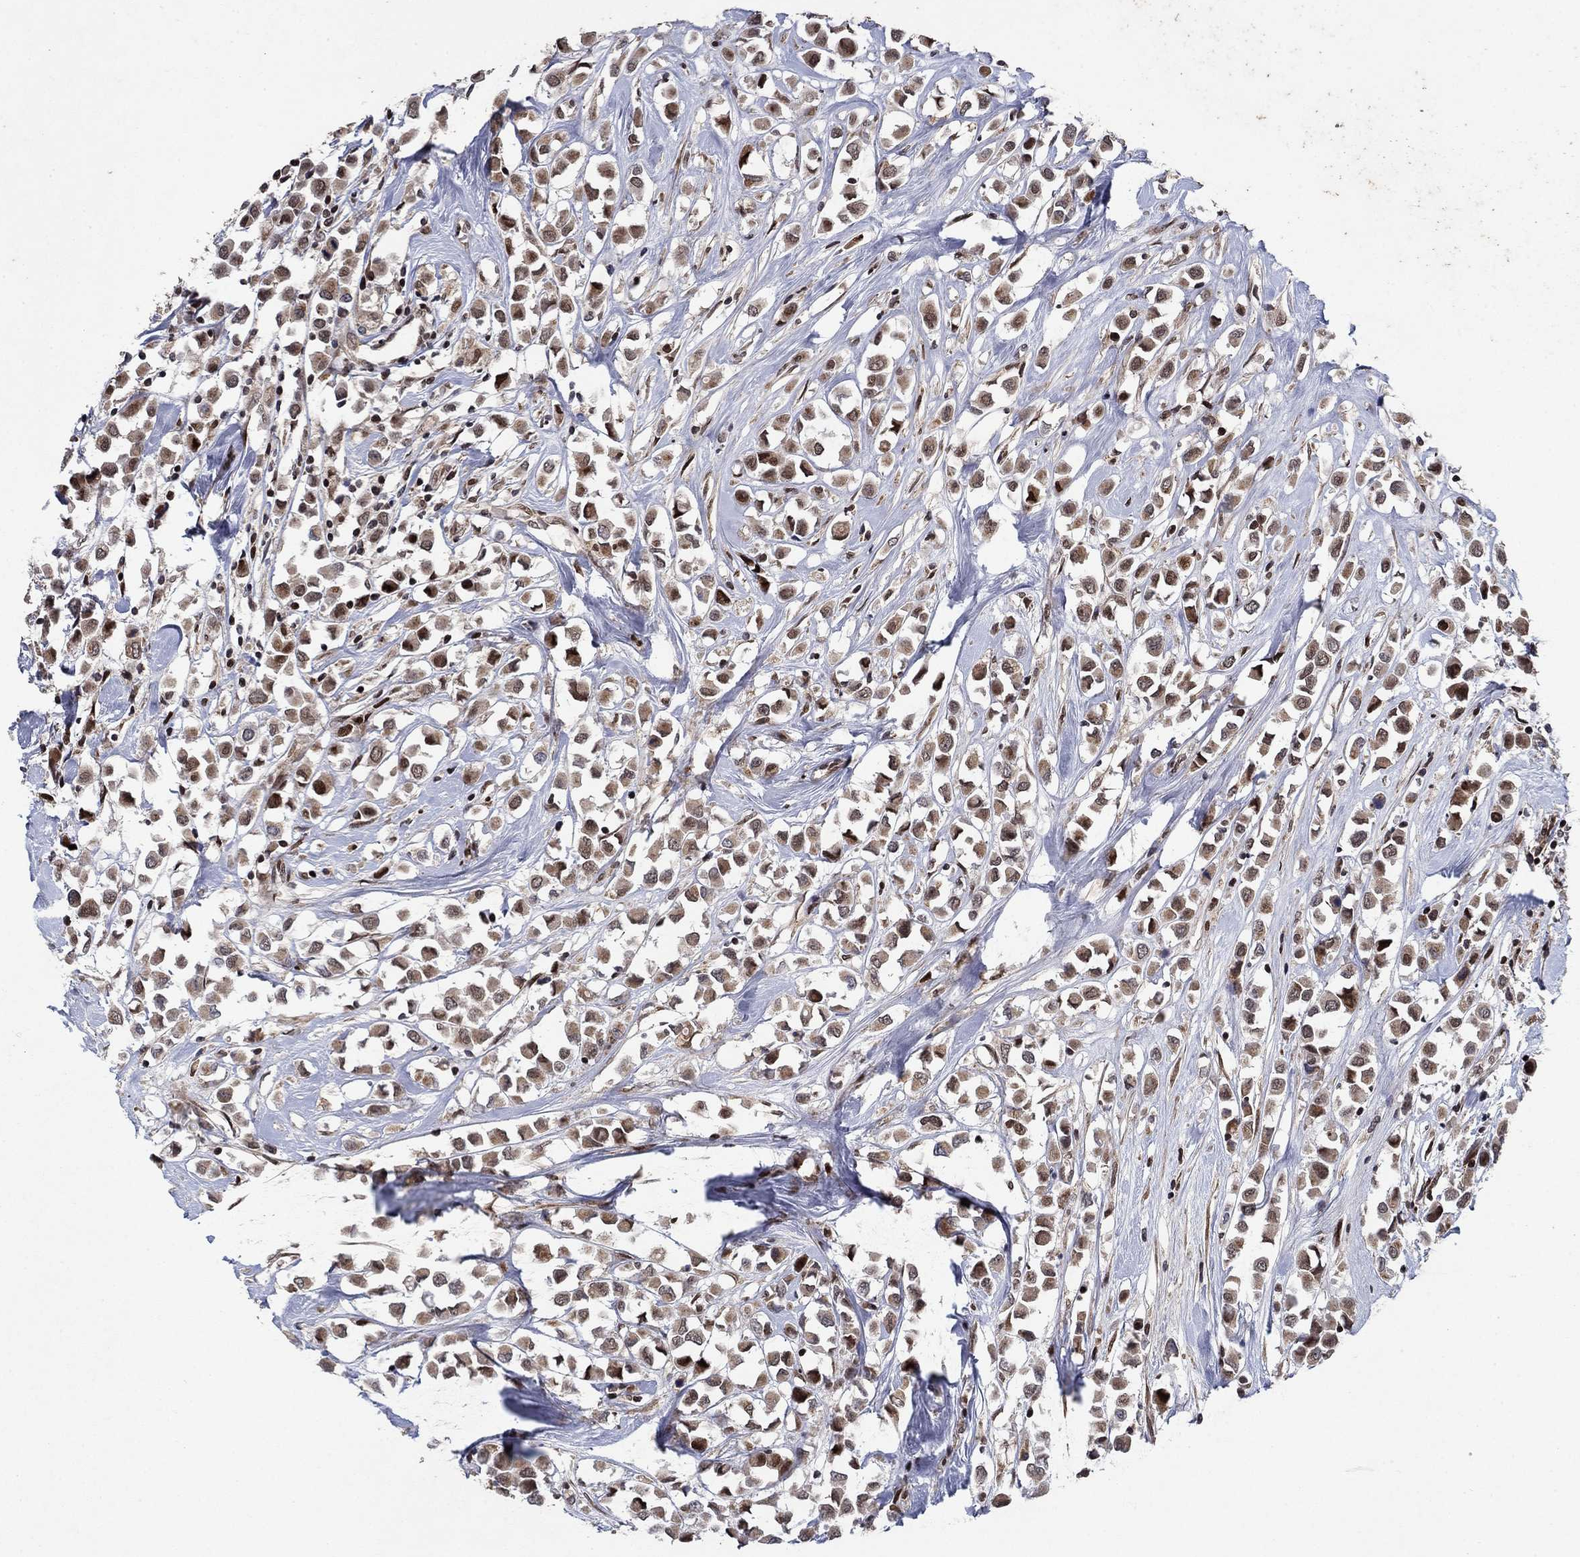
{"staining": {"intensity": "strong", "quantity": "<25%", "location": "cytoplasmic/membranous,nuclear"}, "tissue": "breast cancer", "cell_type": "Tumor cells", "image_type": "cancer", "snomed": [{"axis": "morphology", "description": "Duct carcinoma"}, {"axis": "topography", "description": "Breast"}], "caption": "The micrograph reveals a brown stain indicating the presence of a protein in the cytoplasmic/membranous and nuclear of tumor cells in breast cancer (invasive ductal carcinoma).", "gene": "PRICKLE4", "patient": {"sex": "female", "age": 61}}